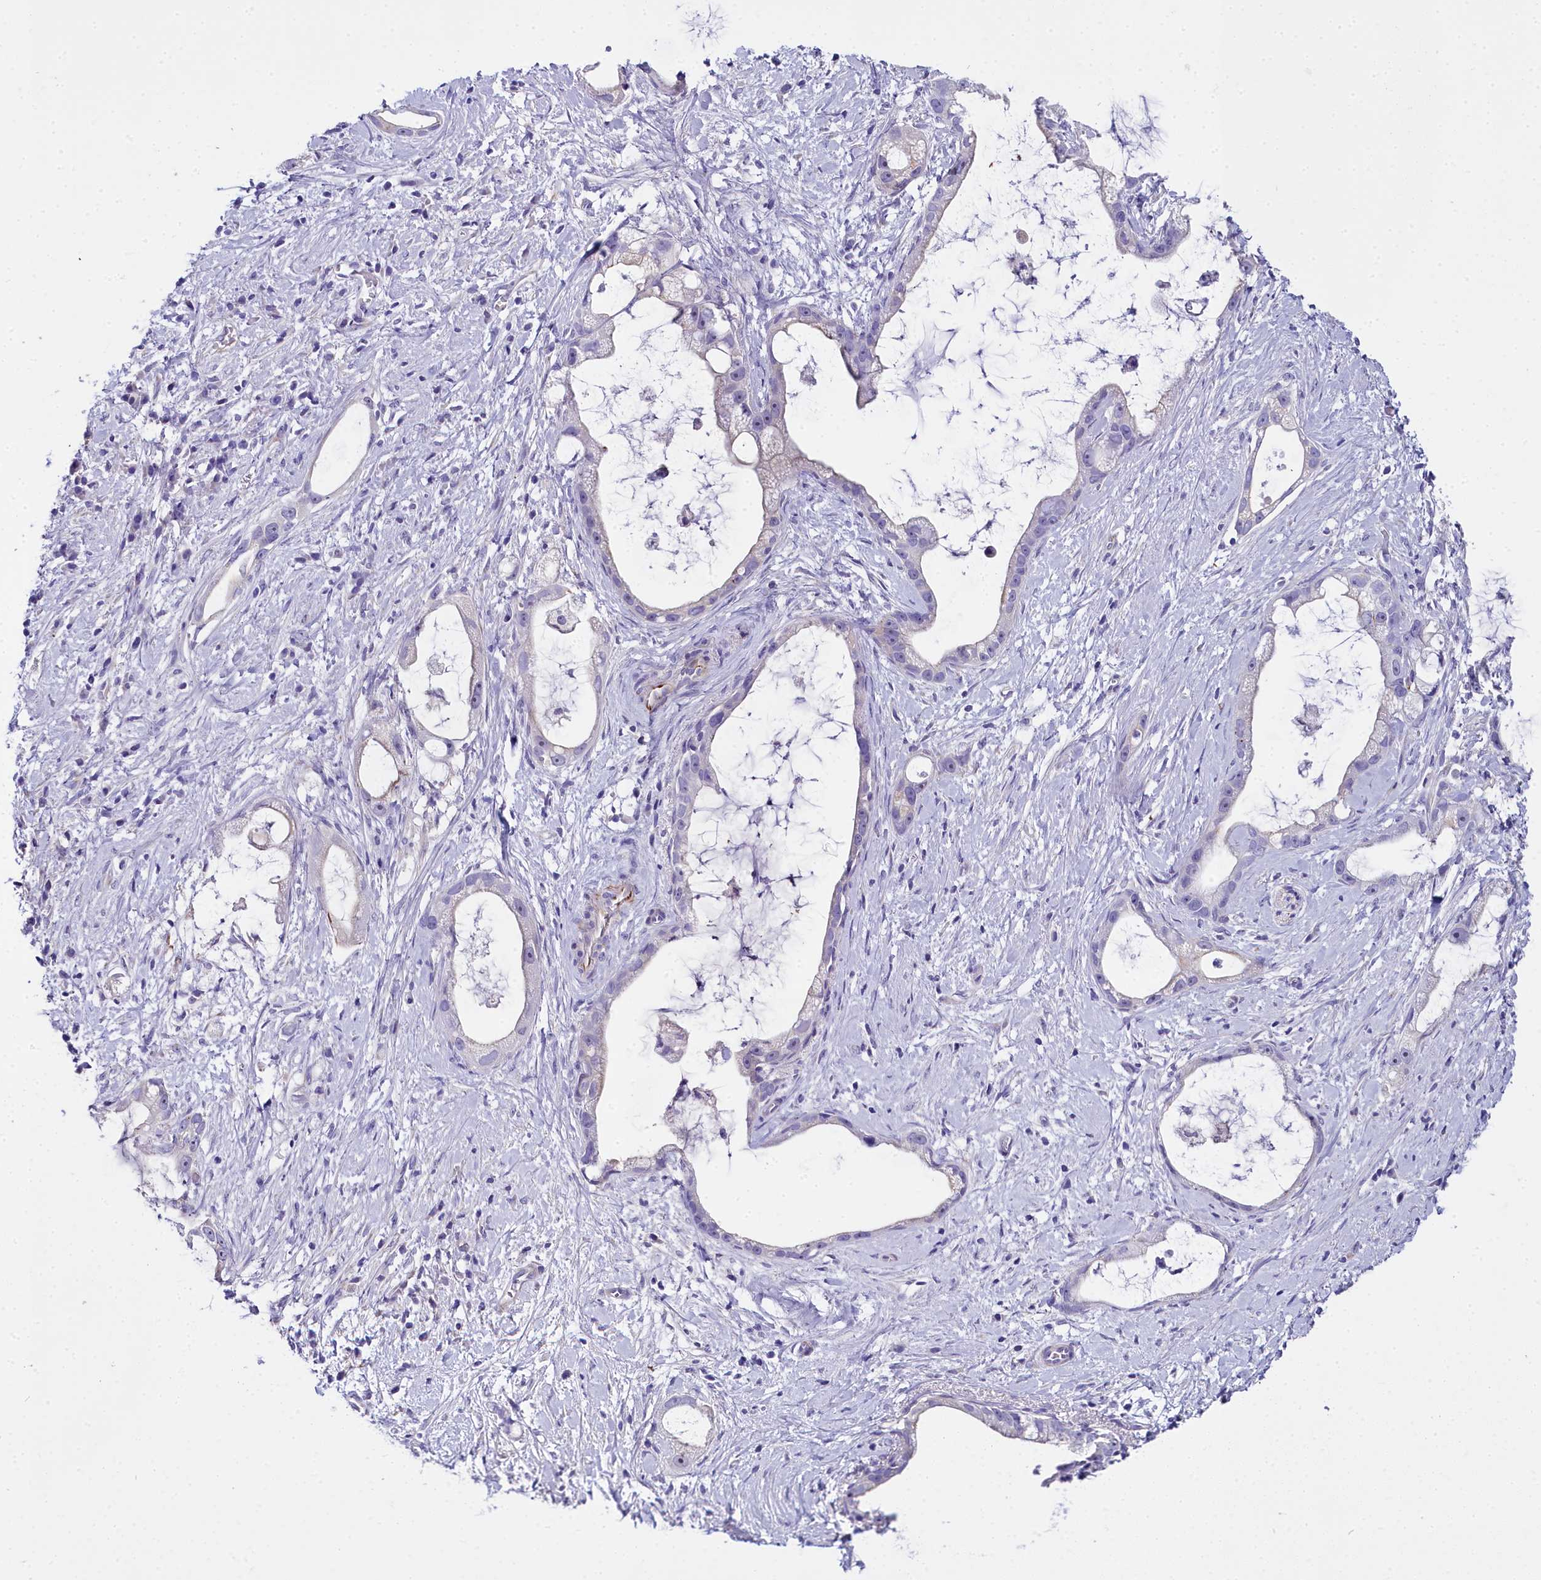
{"staining": {"intensity": "negative", "quantity": "none", "location": "none"}, "tissue": "stomach cancer", "cell_type": "Tumor cells", "image_type": "cancer", "snomed": [{"axis": "morphology", "description": "Adenocarcinoma, NOS"}, {"axis": "topography", "description": "Stomach"}], "caption": "IHC image of neoplastic tissue: human adenocarcinoma (stomach) stained with DAB (3,3'-diaminobenzidine) displays no significant protein positivity in tumor cells.", "gene": "TIMM22", "patient": {"sex": "male", "age": 55}}